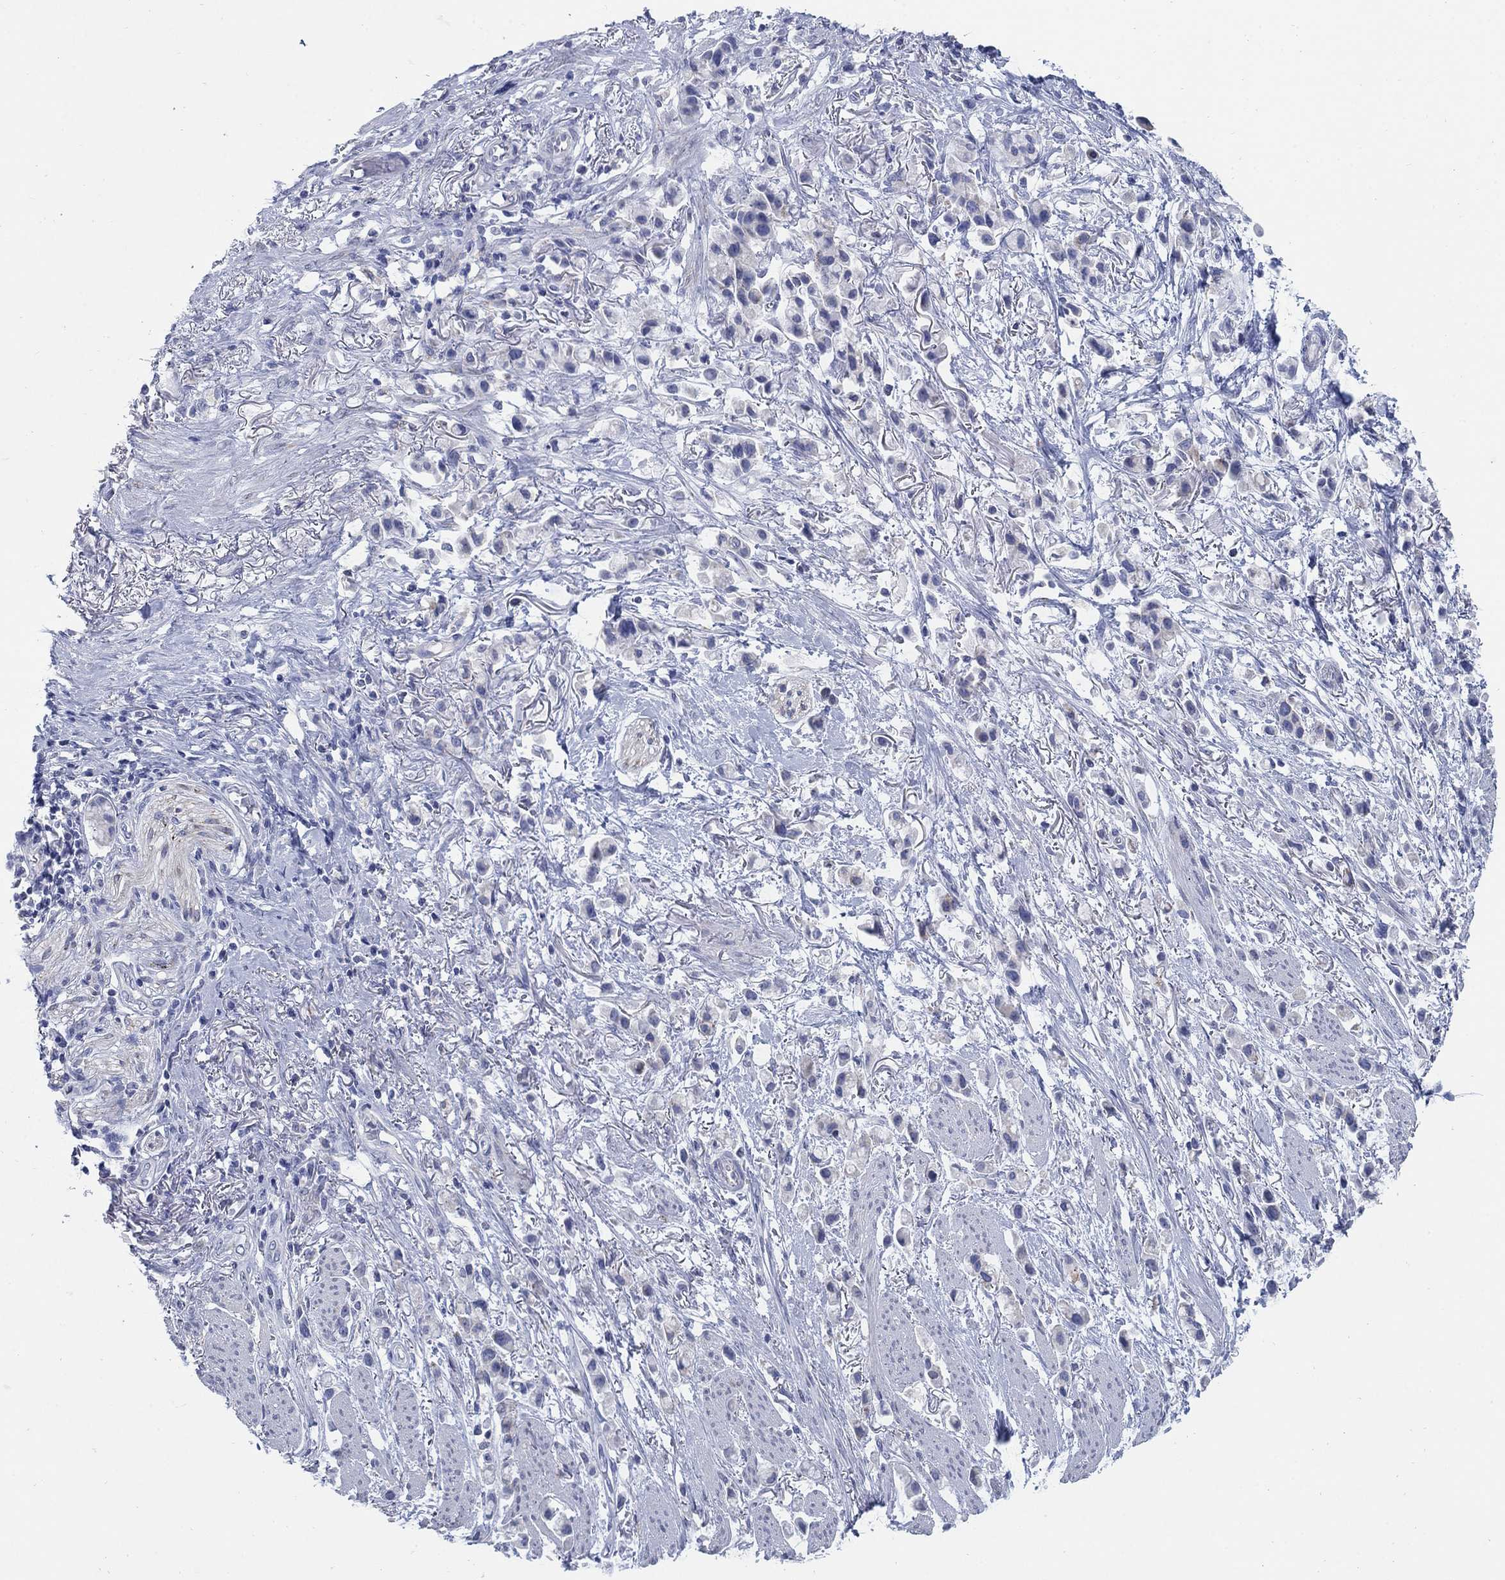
{"staining": {"intensity": "negative", "quantity": "none", "location": "none"}, "tissue": "stomach cancer", "cell_type": "Tumor cells", "image_type": "cancer", "snomed": [{"axis": "morphology", "description": "Adenocarcinoma, NOS"}, {"axis": "topography", "description": "Stomach"}], "caption": "A histopathology image of human adenocarcinoma (stomach) is negative for staining in tumor cells.", "gene": "SCCPDH", "patient": {"sex": "female", "age": 81}}